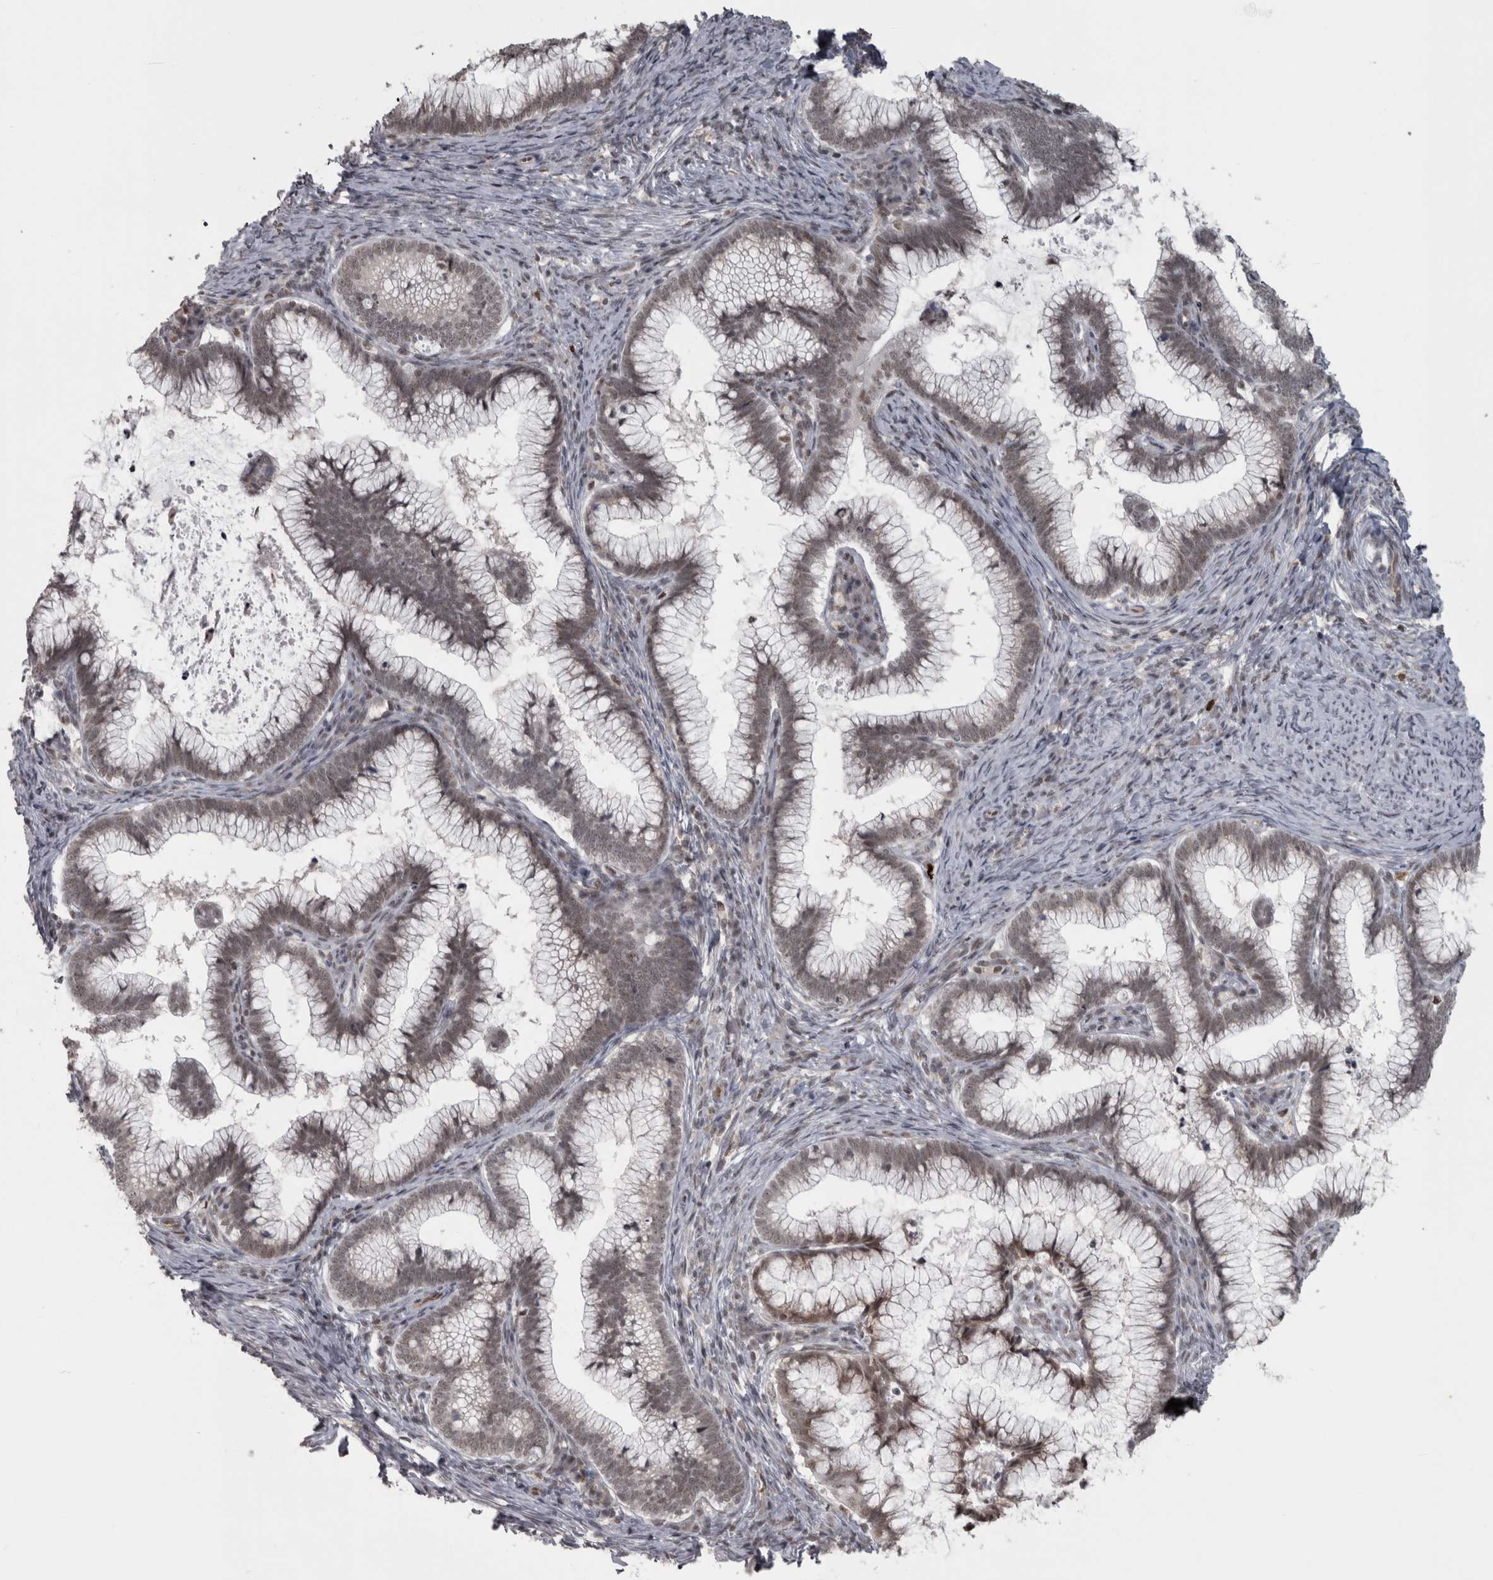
{"staining": {"intensity": "weak", "quantity": ">75%", "location": "nuclear"}, "tissue": "cervical cancer", "cell_type": "Tumor cells", "image_type": "cancer", "snomed": [{"axis": "morphology", "description": "Adenocarcinoma, NOS"}, {"axis": "topography", "description": "Cervix"}], "caption": "An image of human cervical adenocarcinoma stained for a protein reveals weak nuclear brown staining in tumor cells. (Stains: DAB (3,3'-diaminobenzidine) in brown, nuclei in blue, Microscopy: brightfield microscopy at high magnification).", "gene": "MICU3", "patient": {"sex": "female", "age": 36}}